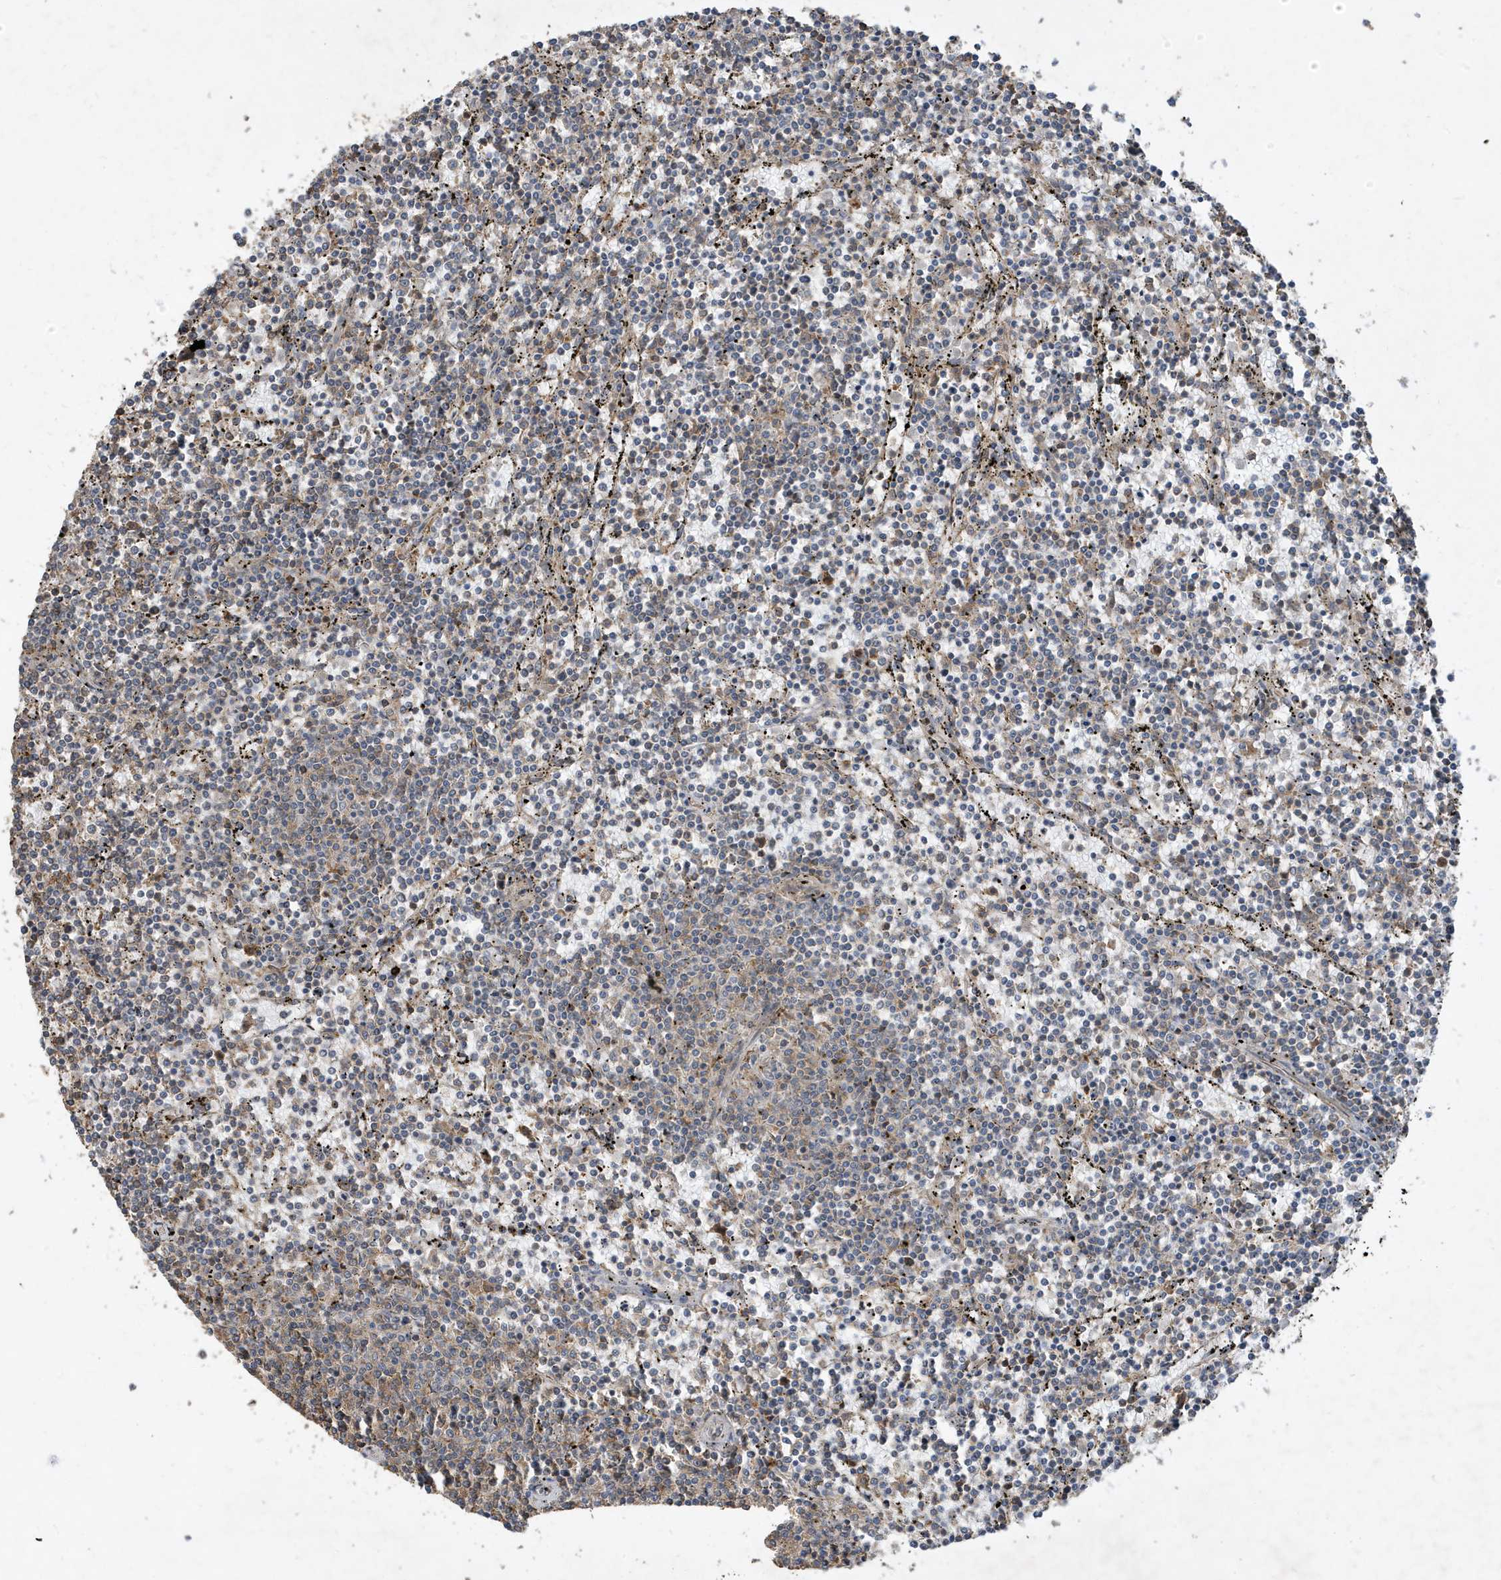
{"staining": {"intensity": "negative", "quantity": "none", "location": "none"}, "tissue": "lymphoma", "cell_type": "Tumor cells", "image_type": "cancer", "snomed": [{"axis": "morphology", "description": "Malignant lymphoma, non-Hodgkin's type, Low grade"}, {"axis": "topography", "description": "Spleen"}], "caption": "High magnification brightfield microscopy of lymphoma stained with DAB (3,3'-diaminobenzidine) (brown) and counterstained with hematoxylin (blue): tumor cells show no significant expression.", "gene": "PRRT3", "patient": {"sex": "female", "age": 50}}